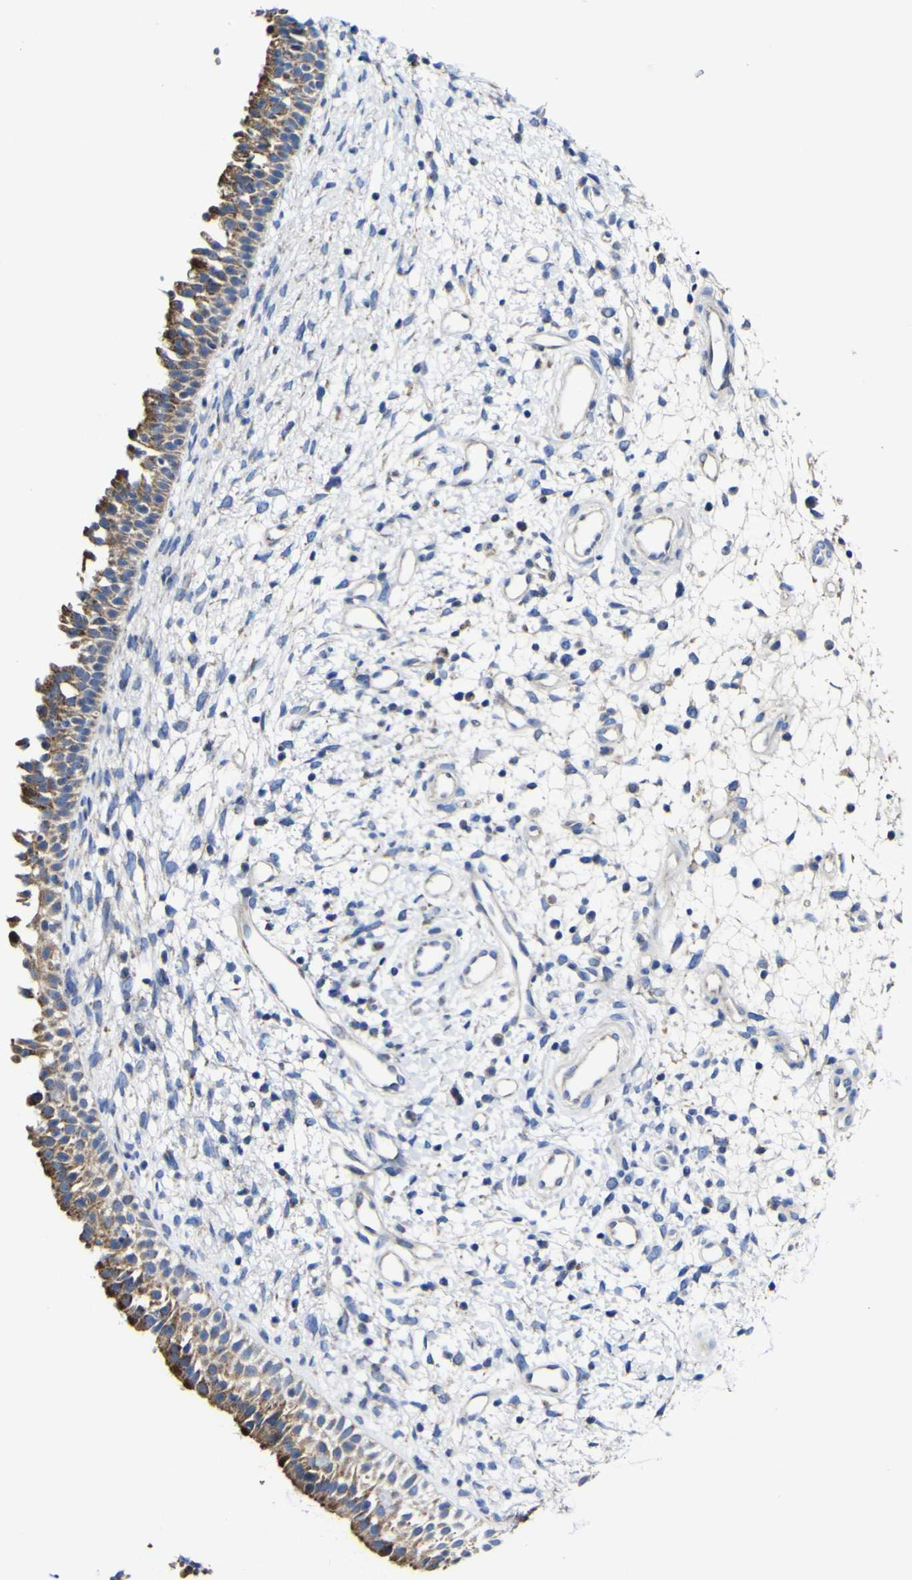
{"staining": {"intensity": "moderate", "quantity": ">75%", "location": "cytoplasmic/membranous"}, "tissue": "nasopharynx", "cell_type": "Respiratory epithelial cells", "image_type": "normal", "snomed": [{"axis": "morphology", "description": "Normal tissue, NOS"}, {"axis": "topography", "description": "Nasopharynx"}], "caption": "Immunohistochemistry of benign nasopharynx displays medium levels of moderate cytoplasmic/membranous staining in about >75% of respiratory epithelial cells. The protein is shown in brown color, while the nuclei are stained blue.", "gene": "CCDC90B", "patient": {"sex": "male", "age": 22}}